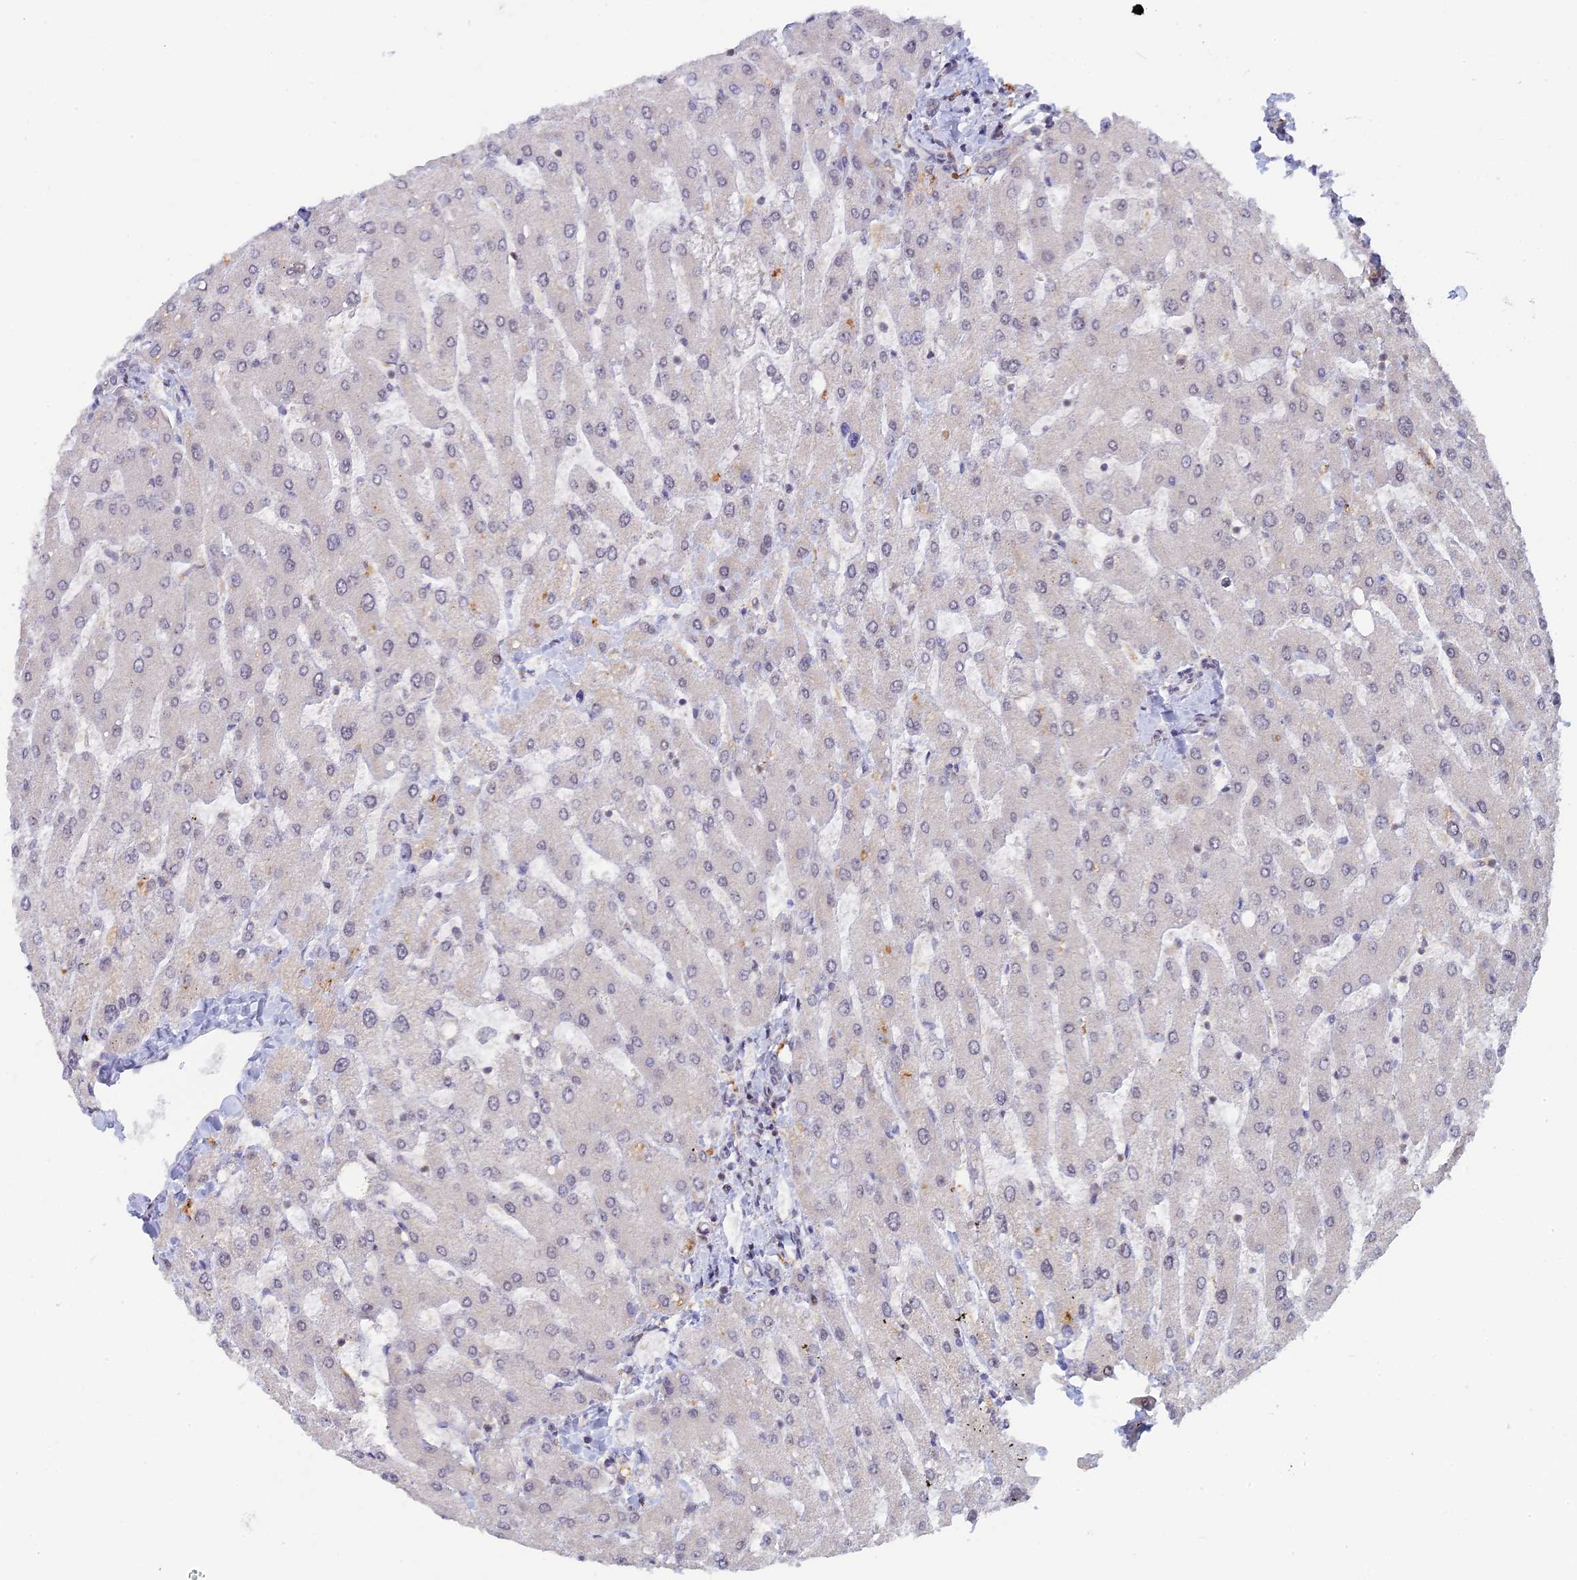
{"staining": {"intensity": "negative", "quantity": "none", "location": "none"}, "tissue": "liver", "cell_type": "Cholangiocytes", "image_type": "normal", "snomed": [{"axis": "morphology", "description": "Normal tissue, NOS"}, {"axis": "topography", "description": "Liver"}], "caption": "Immunohistochemistry (IHC) of normal human liver displays no staining in cholangiocytes.", "gene": "GSKIP", "patient": {"sex": "male", "age": 55}}